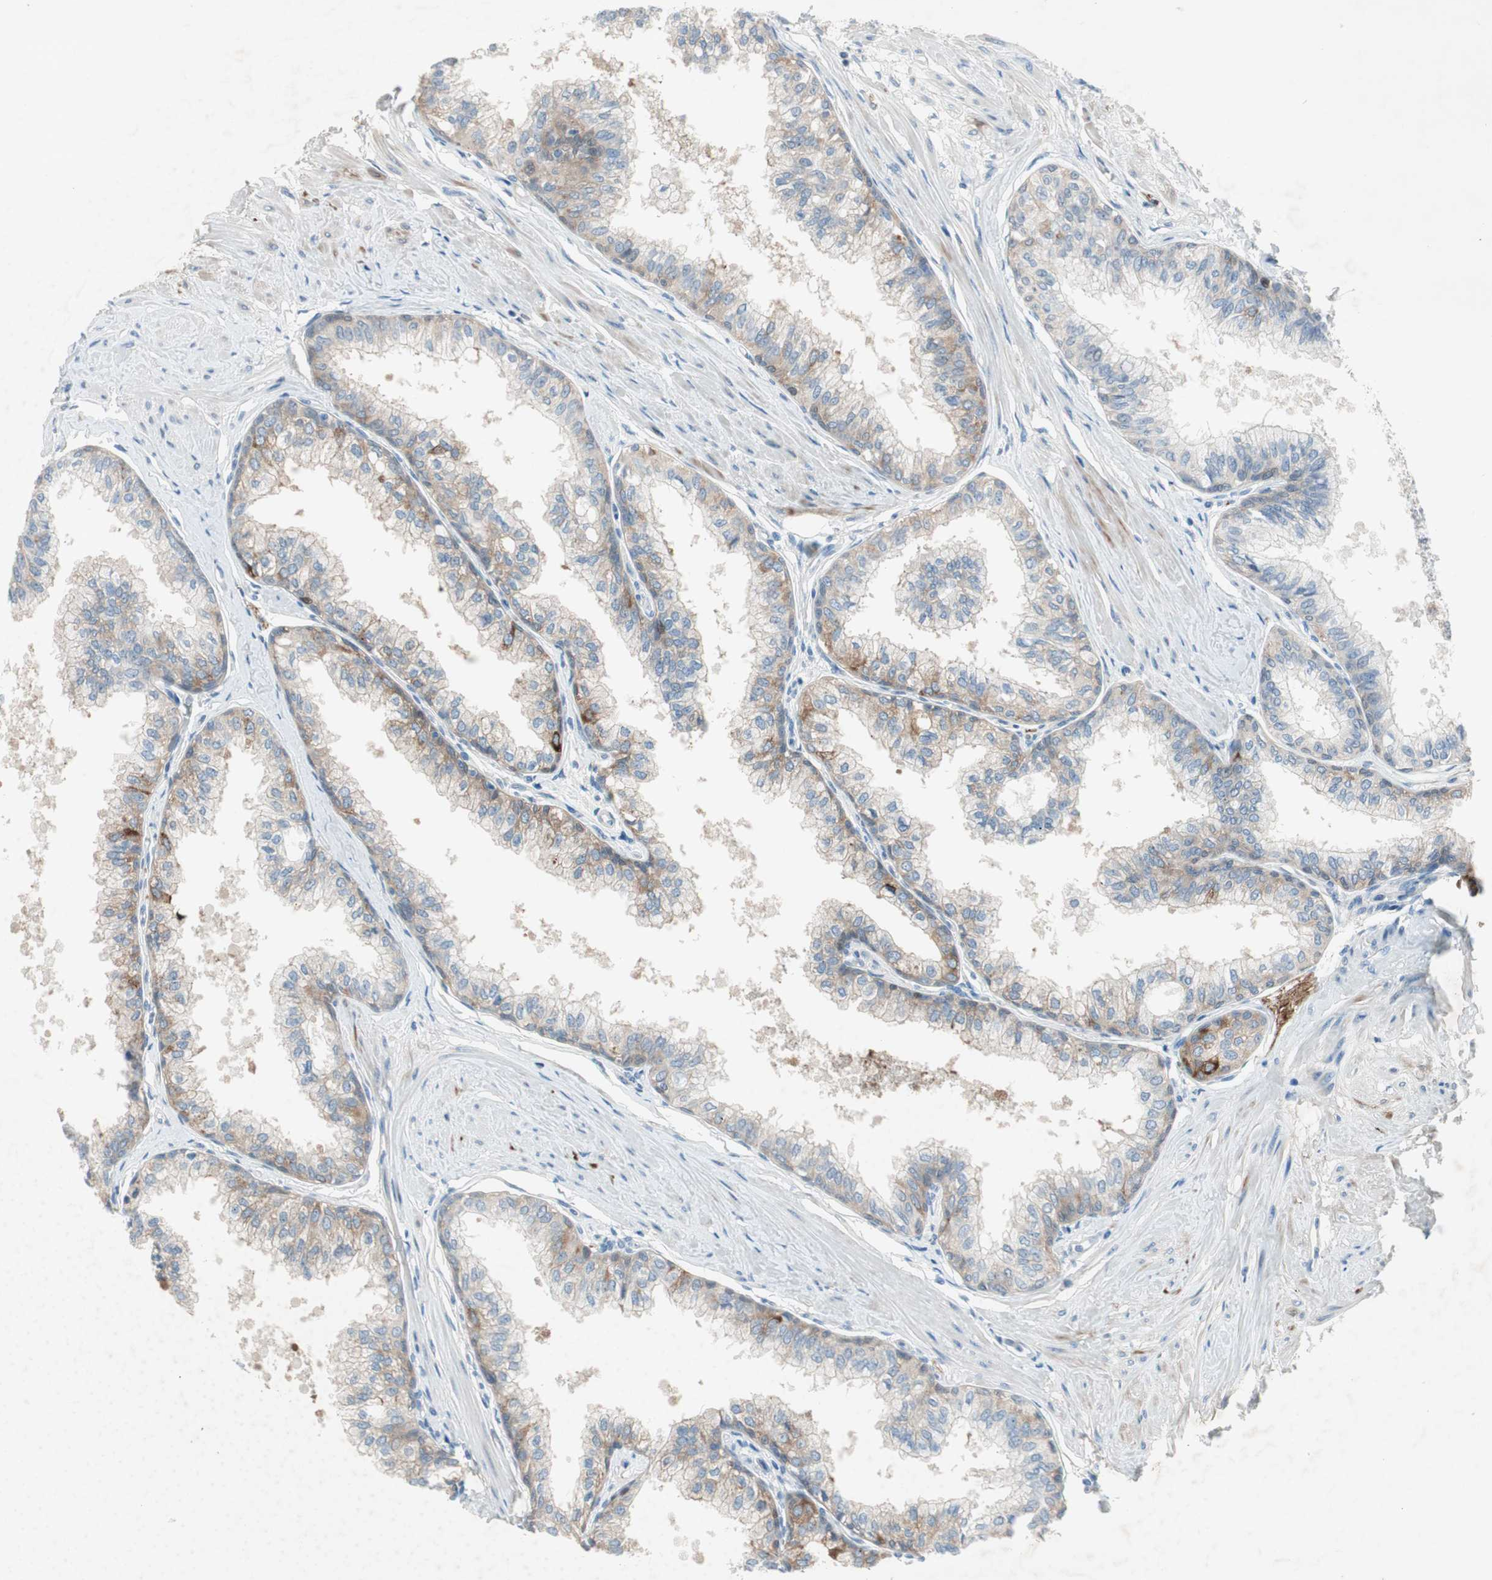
{"staining": {"intensity": "moderate", "quantity": "<25%", "location": "cytoplasmic/membranous"}, "tissue": "prostate", "cell_type": "Glandular cells", "image_type": "normal", "snomed": [{"axis": "morphology", "description": "Normal tissue, NOS"}, {"axis": "topography", "description": "Prostate"}, {"axis": "topography", "description": "Seminal veicle"}], "caption": "An image showing moderate cytoplasmic/membranous staining in about <25% of glandular cells in normal prostate, as visualized by brown immunohistochemical staining.", "gene": "PRRG4", "patient": {"sex": "male", "age": 60}}